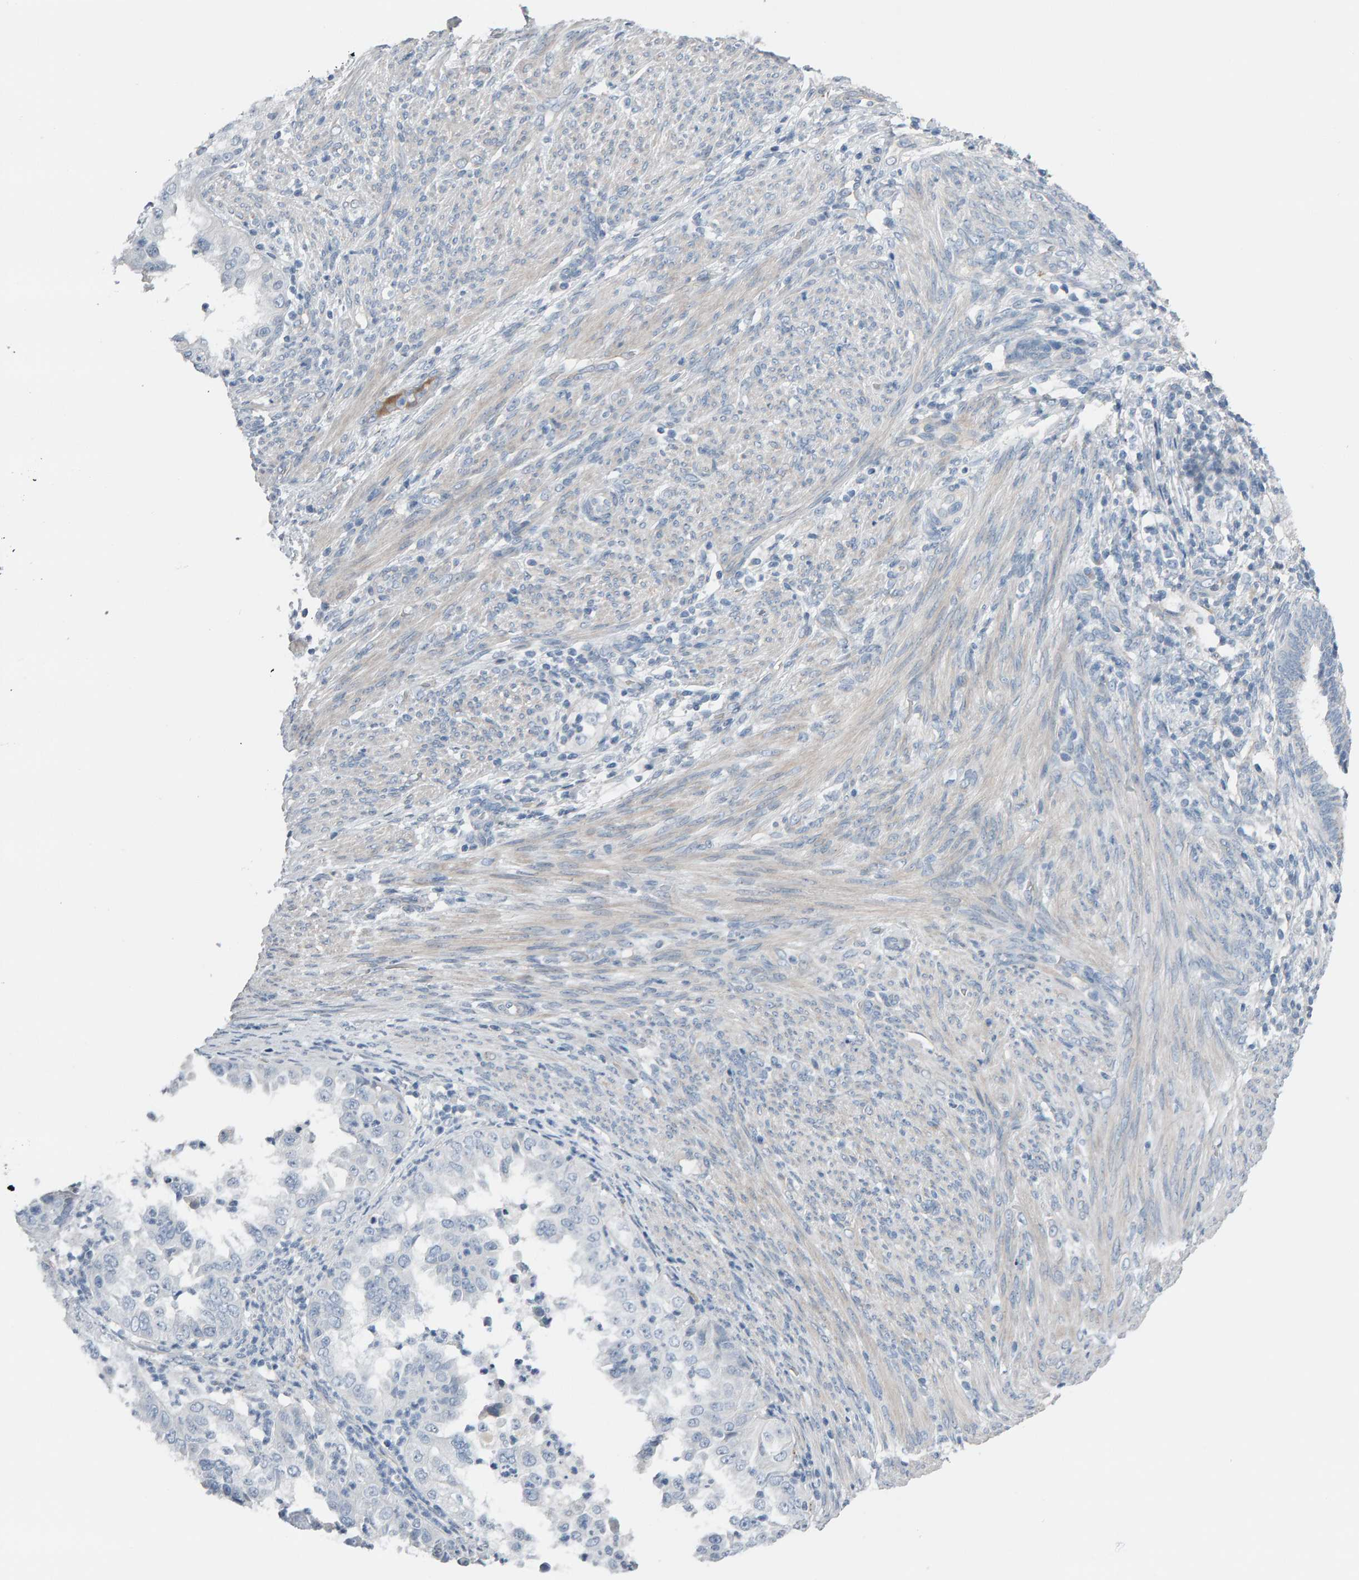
{"staining": {"intensity": "negative", "quantity": "none", "location": "none"}, "tissue": "endometrial cancer", "cell_type": "Tumor cells", "image_type": "cancer", "snomed": [{"axis": "morphology", "description": "Adenocarcinoma, NOS"}, {"axis": "topography", "description": "Endometrium"}], "caption": "The micrograph demonstrates no staining of tumor cells in endometrial cancer.", "gene": "IPPK", "patient": {"sex": "female", "age": 85}}